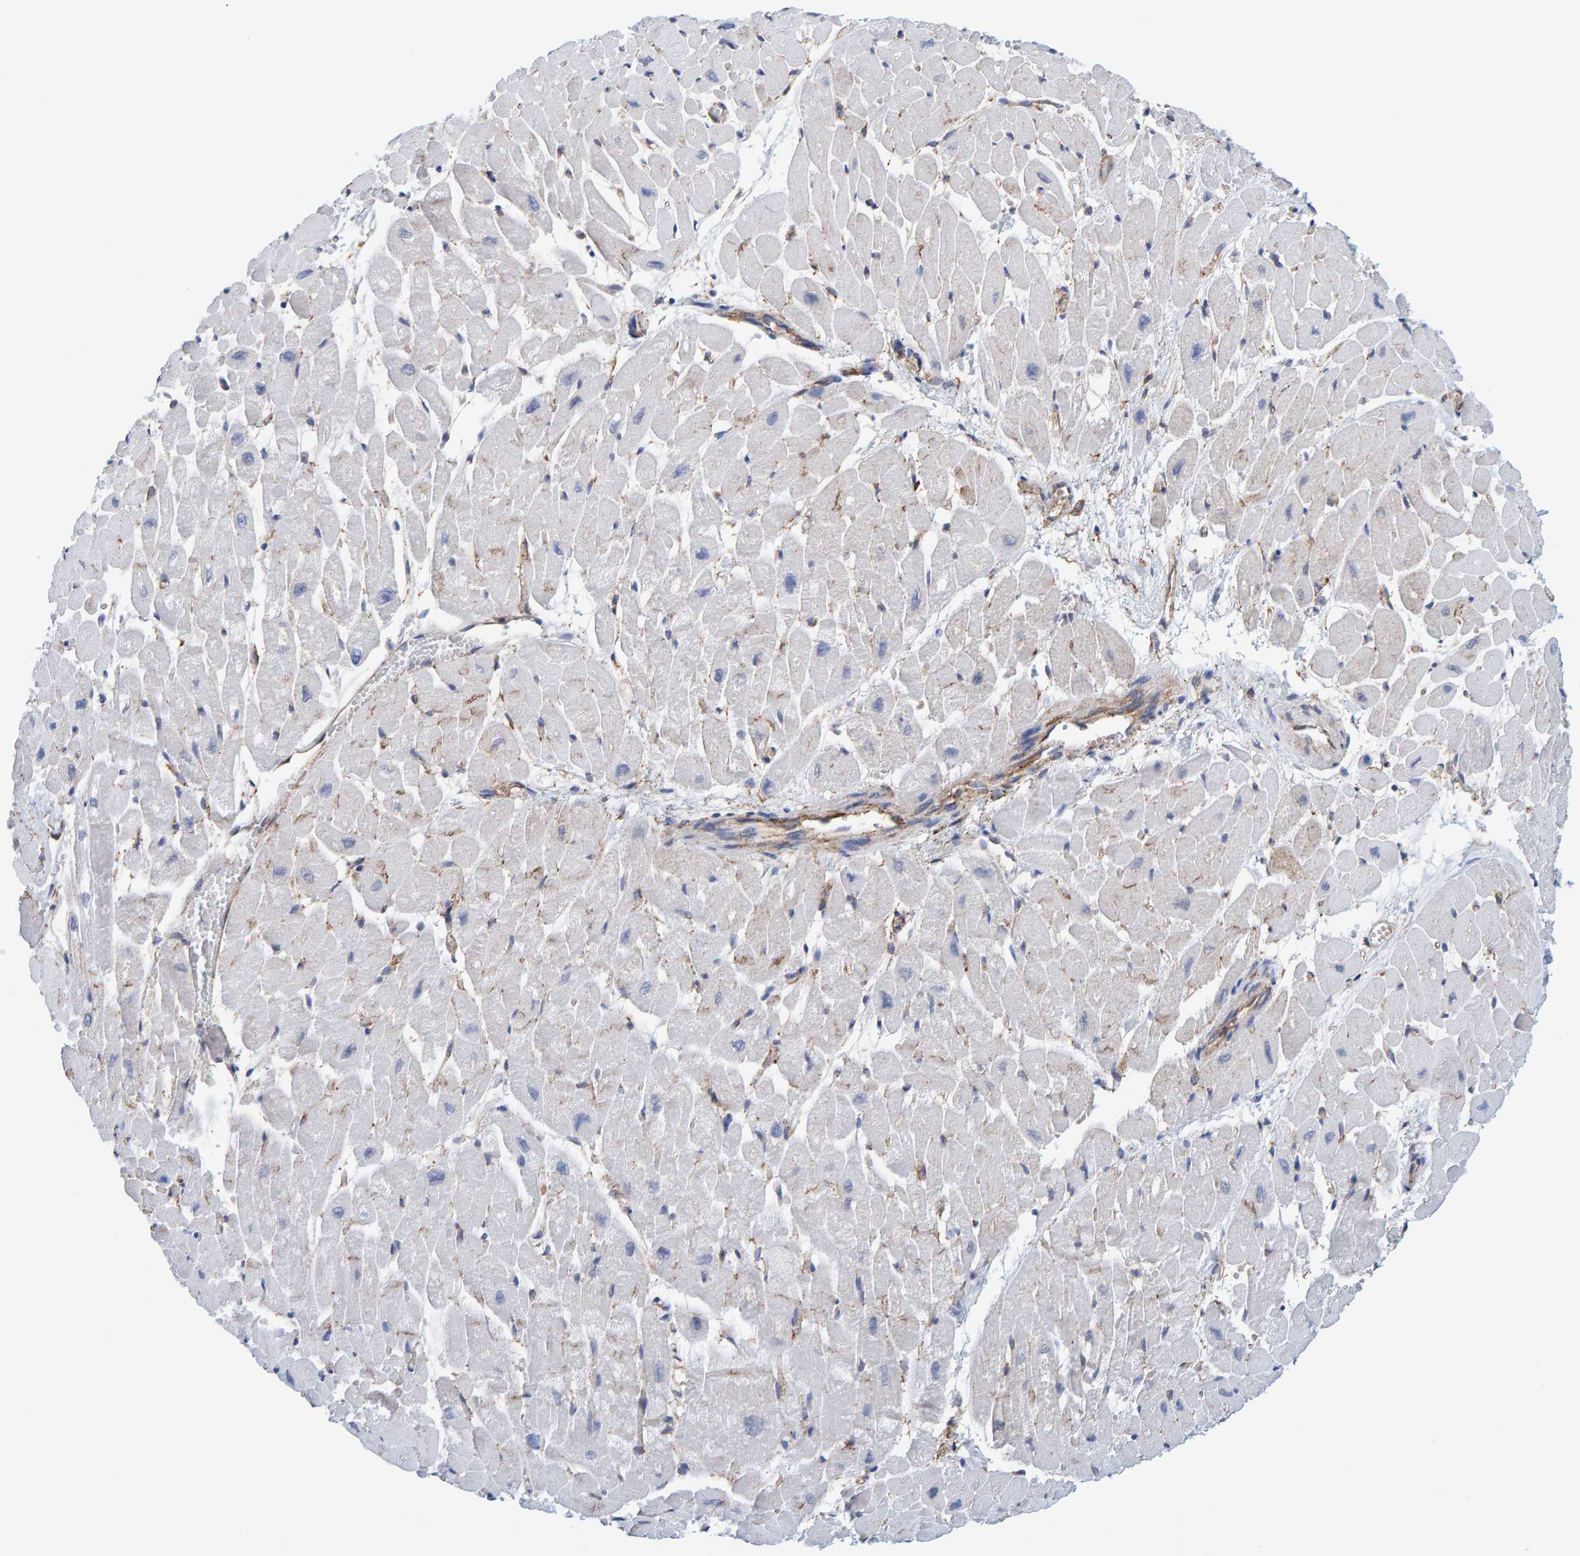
{"staining": {"intensity": "weak", "quantity": "<25%", "location": "cytoplasmic/membranous"}, "tissue": "heart muscle", "cell_type": "Cardiomyocytes", "image_type": "normal", "snomed": [{"axis": "morphology", "description": "Normal tissue, NOS"}, {"axis": "topography", "description": "Heart"}], "caption": "High magnification brightfield microscopy of unremarkable heart muscle stained with DAB (3,3'-diaminobenzidine) (brown) and counterstained with hematoxylin (blue): cardiomyocytes show no significant staining.", "gene": "MVP", "patient": {"sex": "male", "age": 45}}